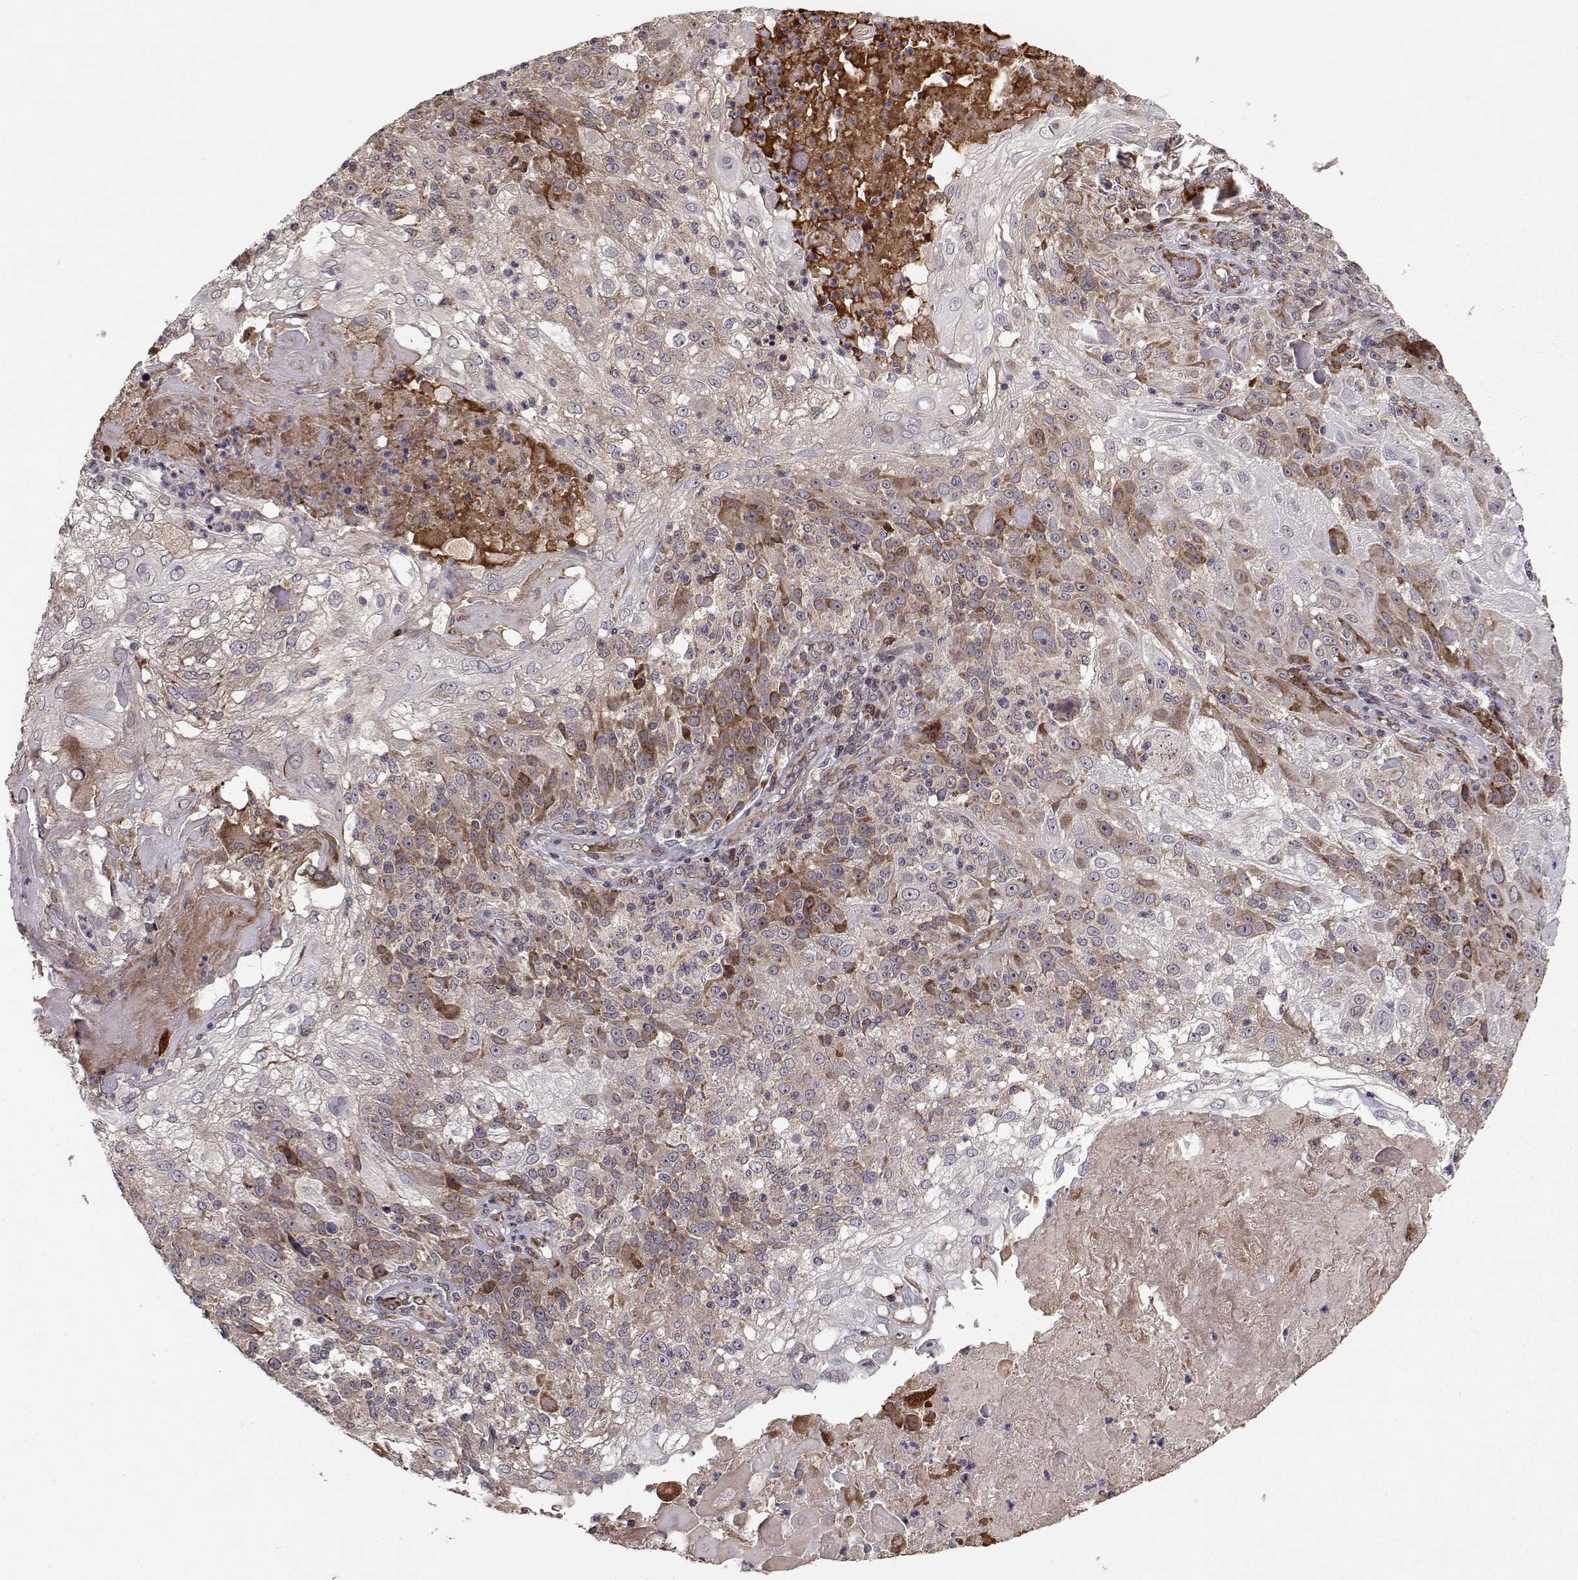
{"staining": {"intensity": "strong", "quantity": "25%-75%", "location": "cytoplasmic/membranous"}, "tissue": "skin cancer", "cell_type": "Tumor cells", "image_type": "cancer", "snomed": [{"axis": "morphology", "description": "Normal tissue, NOS"}, {"axis": "morphology", "description": "Squamous cell carcinoma, NOS"}, {"axis": "topography", "description": "Skin"}], "caption": "Approximately 25%-75% of tumor cells in squamous cell carcinoma (skin) reveal strong cytoplasmic/membranous protein positivity as visualized by brown immunohistochemical staining.", "gene": "RPL31", "patient": {"sex": "female", "age": 83}}